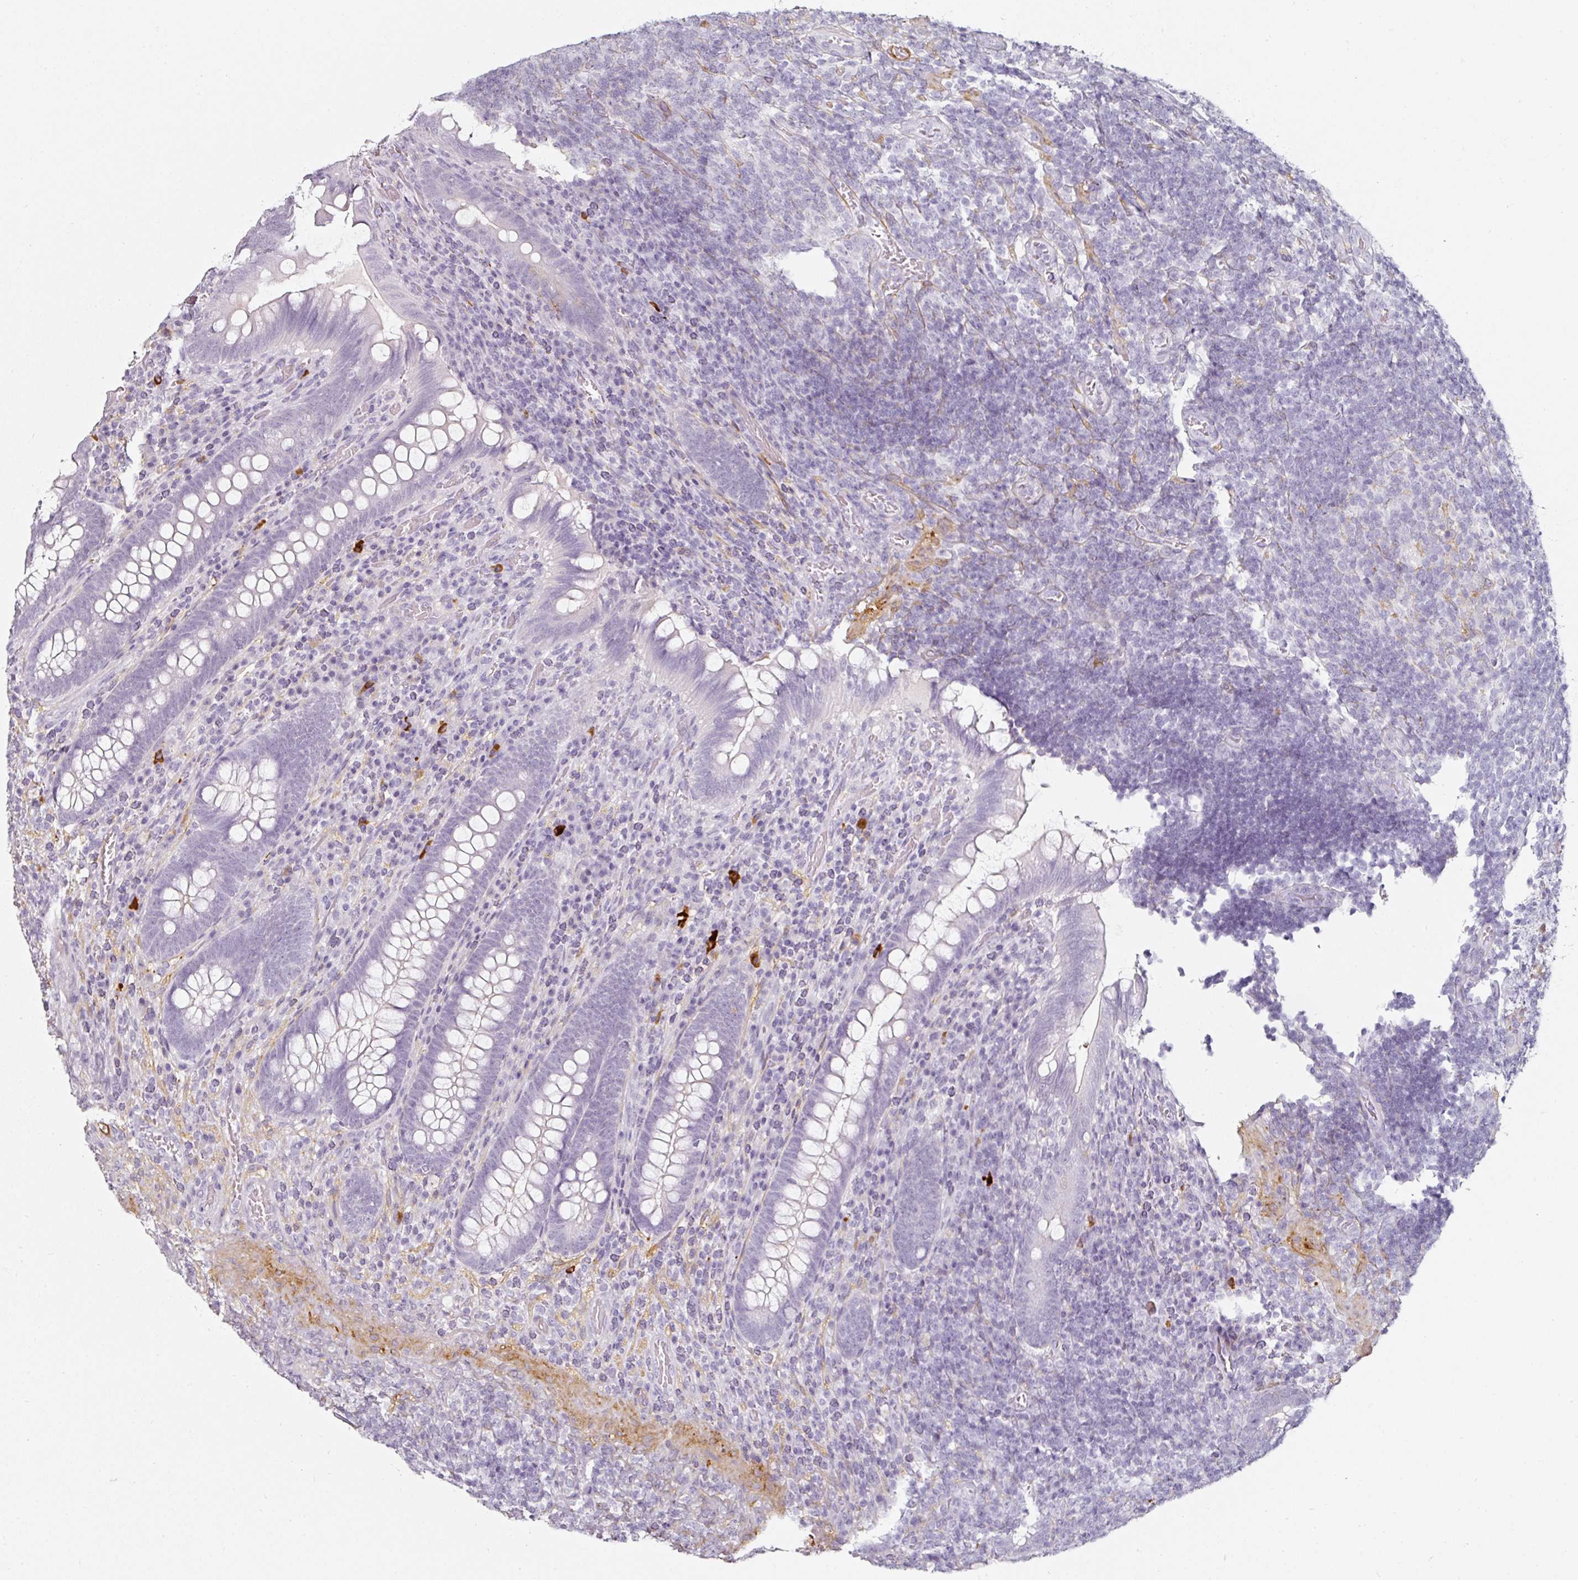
{"staining": {"intensity": "negative", "quantity": "none", "location": "none"}, "tissue": "appendix", "cell_type": "Glandular cells", "image_type": "normal", "snomed": [{"axis": "morphology", "description": "Normal tissue, NOS"}, {"axis": "topography", "description": "Appendix"}], "caption": "Photomicrograph shows no significant protein staining in glandular cells of unremarkable appendix. The staining is performed using DAB (3,3'-diaminobenzidine) brown chromogen with nuclei counter-stained in using hematoxylin.", "gene": "CAP2", "patient": {"sex": "female", "age": 43}}